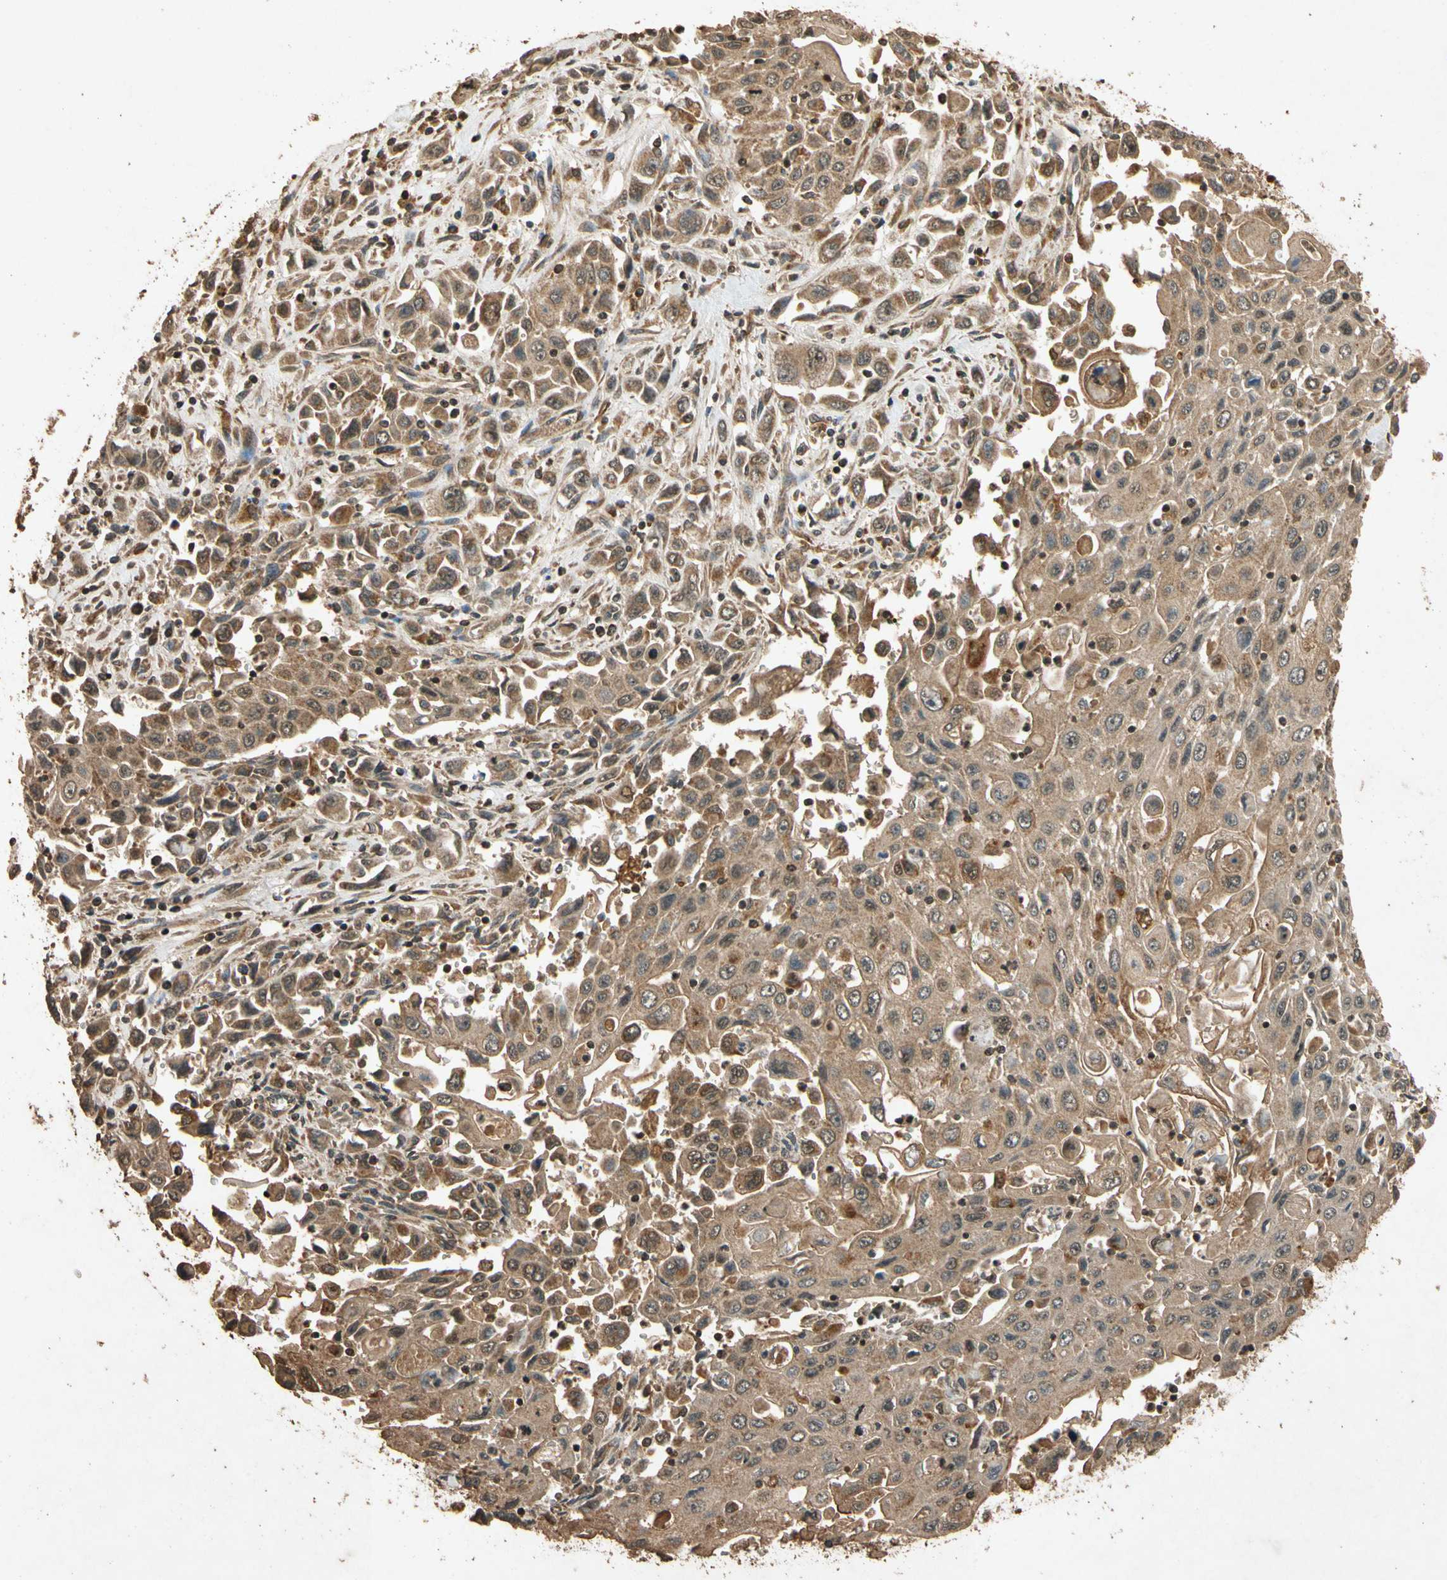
{"staining": {"intensity": "moderate", "quantity": ">75%", "location": "cytoplasmic/membranous"}, "tissue": "pancreatic cancer", "cell_type": "Tumor cells", "image_type": "cancer", "snomed": [{"axis": "morphology", "description": "Adenocarcinoma, NOS"}, {"axis": "topography", "description": "Pancreas"}], "caption": "This histopathology image reveals immunohistochemistry (IHC) staining of human adenocarcinoma (pancreatic), with medium moderate cytoplasmic/membranous positivity in about >75% of tumor cells.", "gene": "TXN2", "patient": {"sex": "male", "age": 70}}